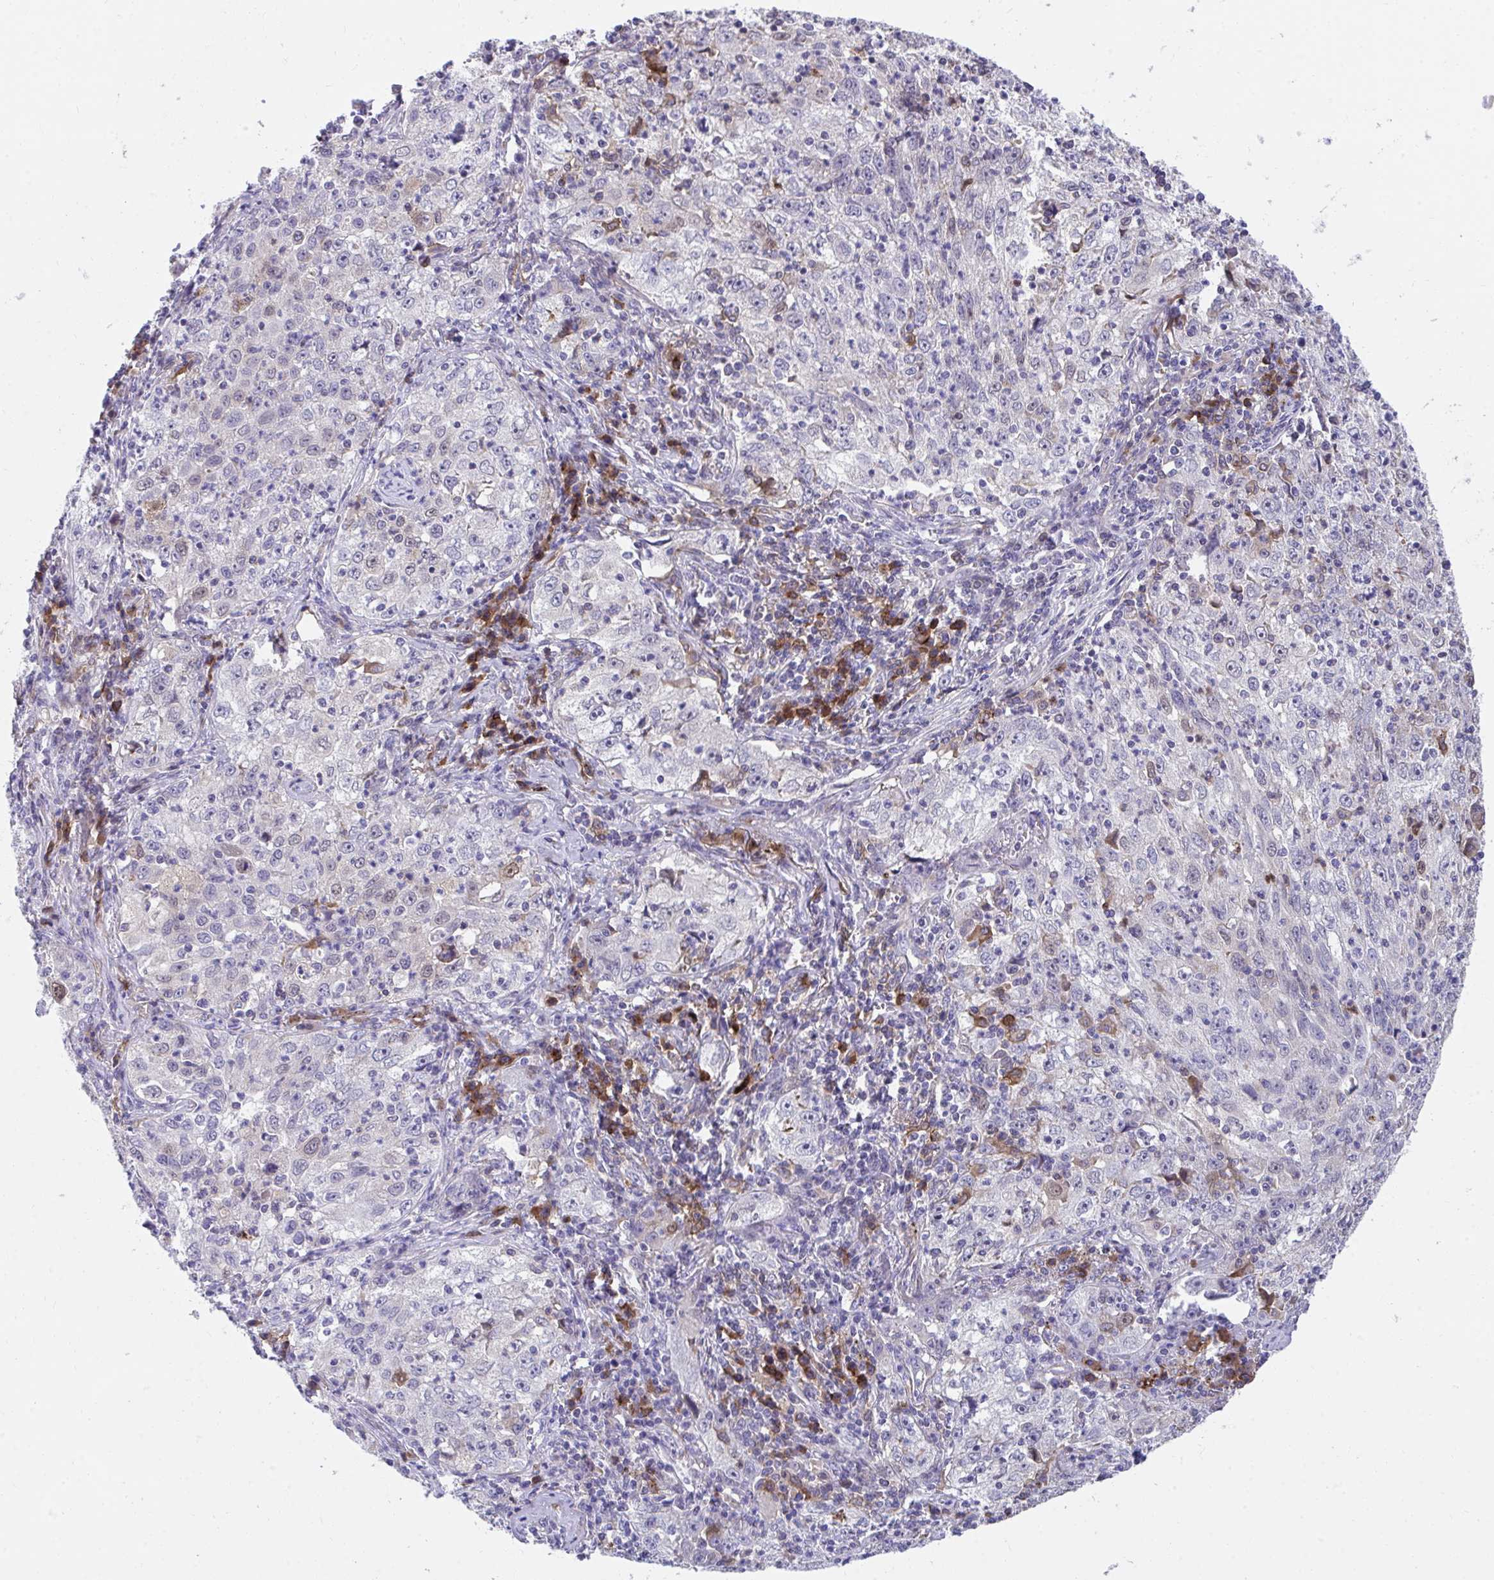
{"staining": {"intensity": "negative", "quantity": "none", "location": "none"}, "tissue": "lung cancer", "cell_type": "Tumor cells", "image_type": "cancer", "snomed": [{"axis": "morphology", "description": "Squamous cell carcinoma, NOS"}, {"axis": "topography", "description": "Lung"}], "caption": "A high-resolution micrograph shows IHC staining of lung cancer (squamous cell carcinoma), which exhibits no significant expression in tumor cells. The staining is performed using DAB brown chromogen with nuclei counter-stained in using hematoxylin.", "gene": "SLAMF7", "patient": {"sex": "male", "age": 71}}